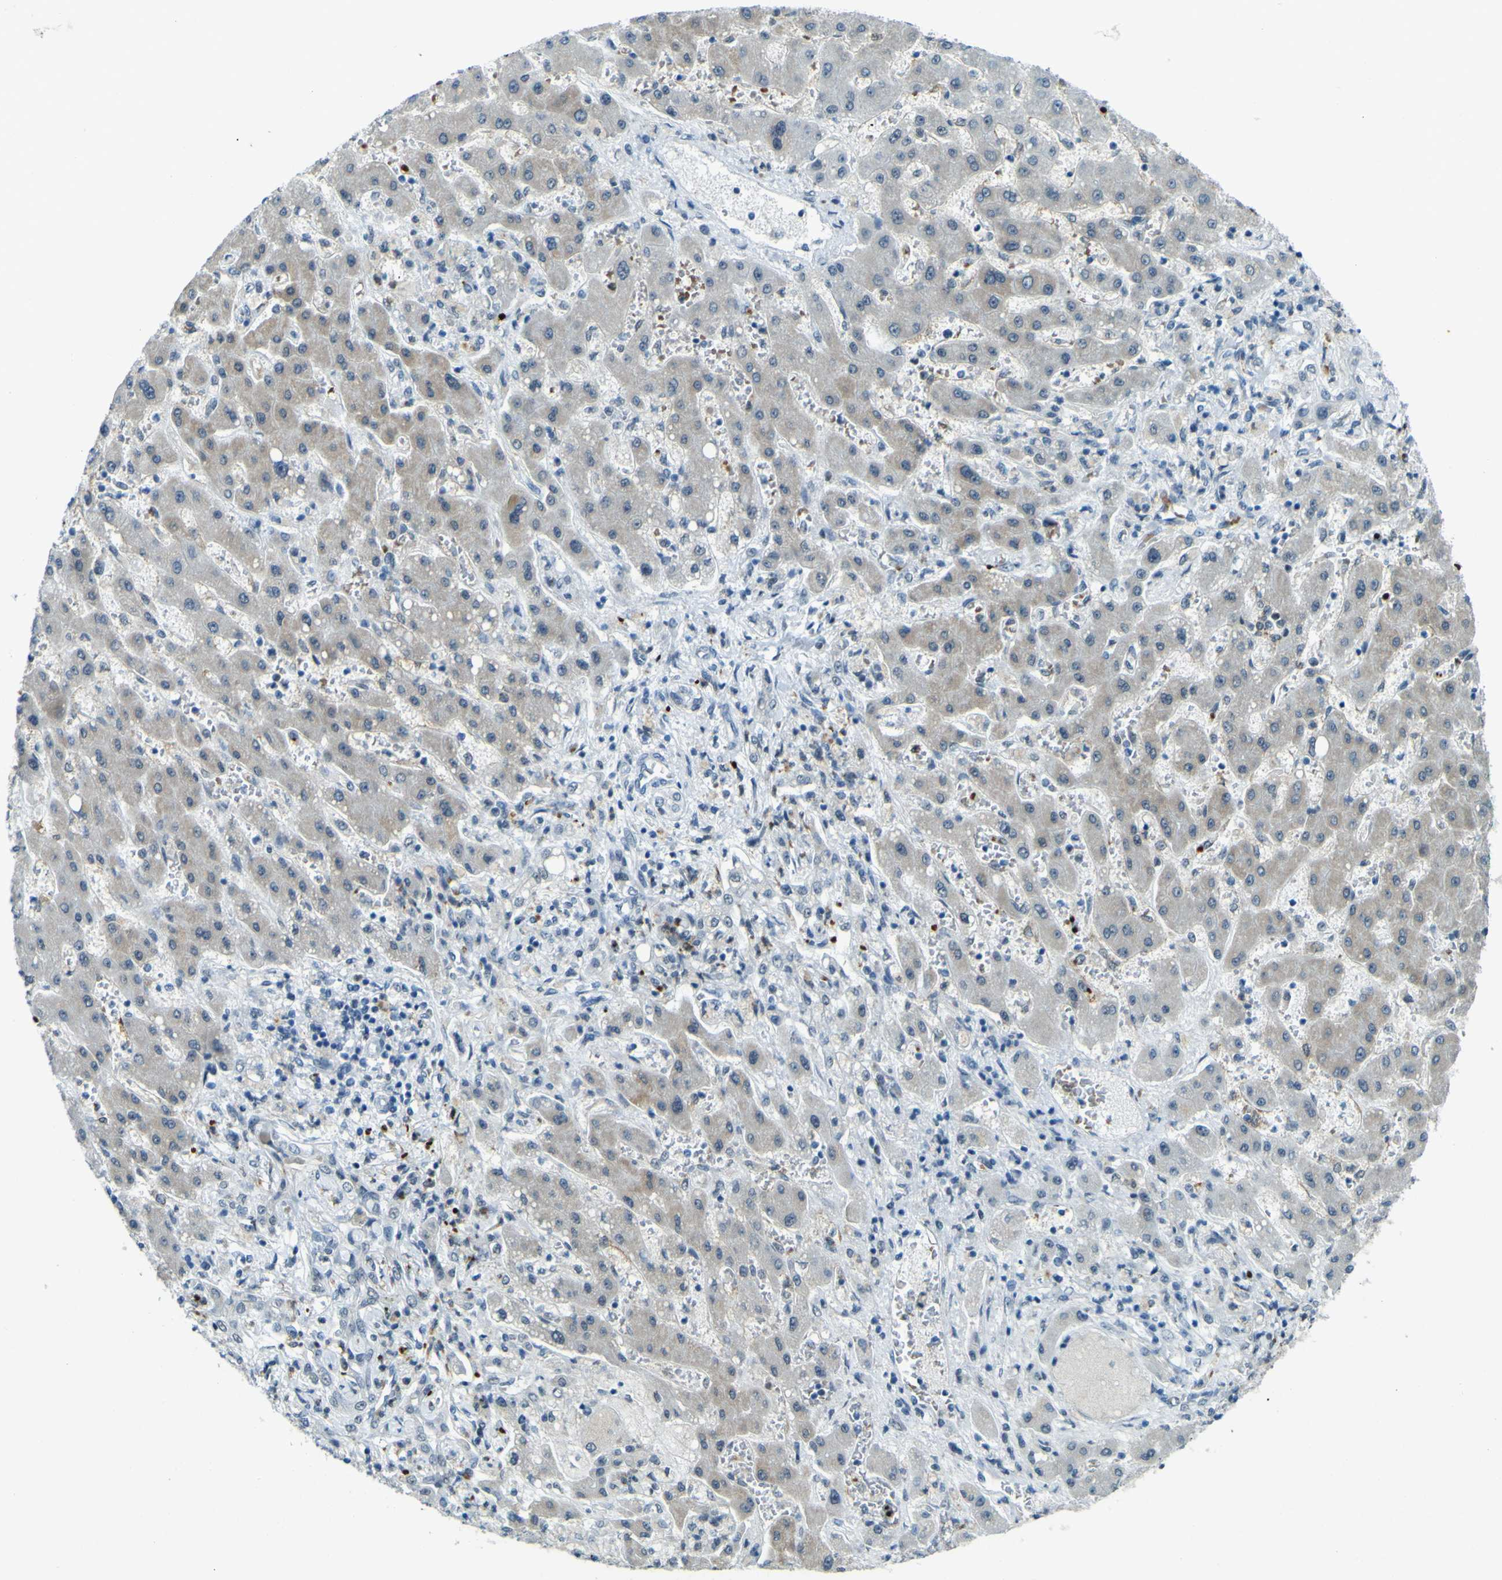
{"staining": {"intensity": "negative", "quantity": "none", "location": "none"}, "tissue": "liver cancer", "cell_type": "Tumor cells", "image_type": "cancer", "snomed": [{"axis": "morphology", "description": "Cholangiocarcinoma"}, {"axis": "topography", "description": "Liver"}], "caption": "High power microscopy image of an immunohistochemistry (IHC) histopathology image of liver cancer, revealing no significant staining in tumor cells.", "gene": "CEBPG", "patient": {"sex": "male", "age": 50}}